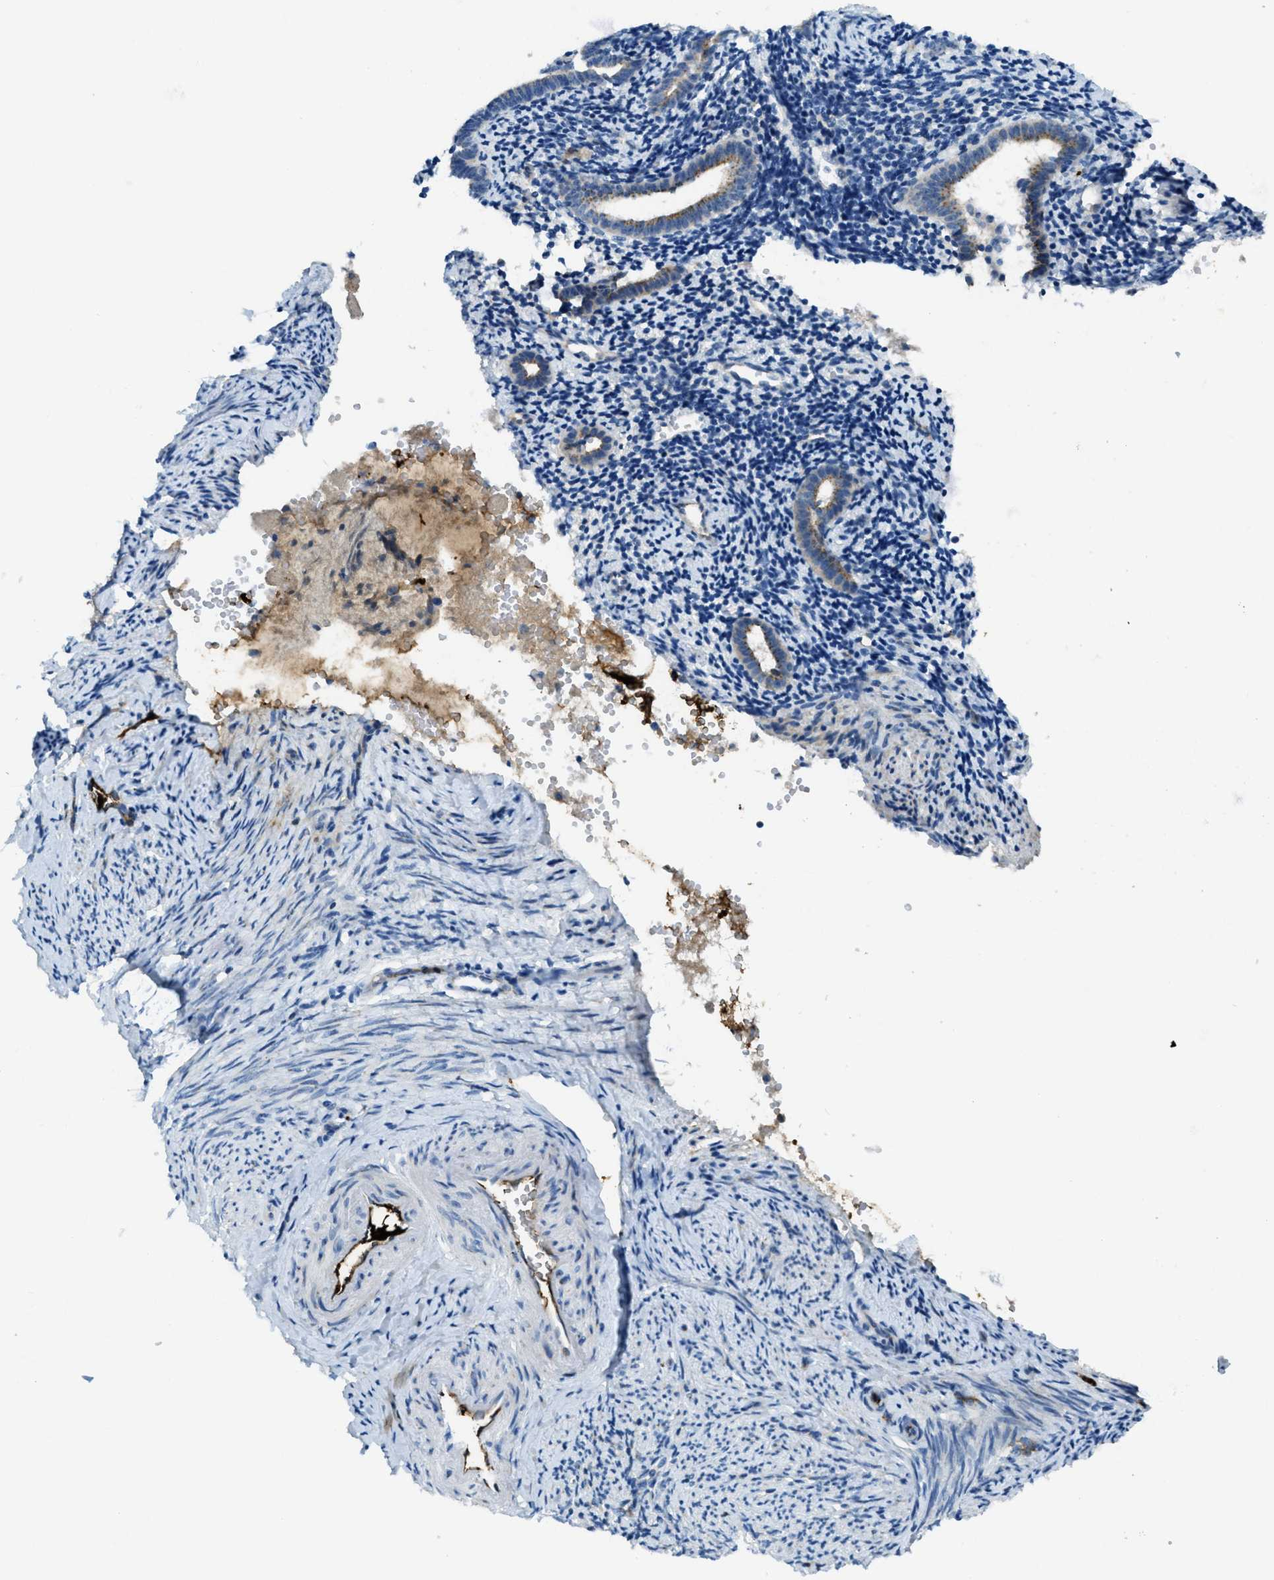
{"staining": {"intensity": "weak", "quantity": "<25%", "location": "cytoplasmic/membranous"}, "tissue": "endometrium", "cell_type": "Cells in endometrial stroma", "image_type": "normal", "snomed": [{"axis": "morphology", "description": "Normal tissue, NOS"}, {"axis": "topography", "description": "Endometrium"}], "caption": "The micrograph demonstrates no staining of cells in endometrial stroma in benign endometrium. (DAB (3,3'-diaminobenzidine) immunohistochemistry (IHC) with hematoxylin counter stain).", "gene": "TRIM59", "patient": {"sex": "female", "age": 50}}